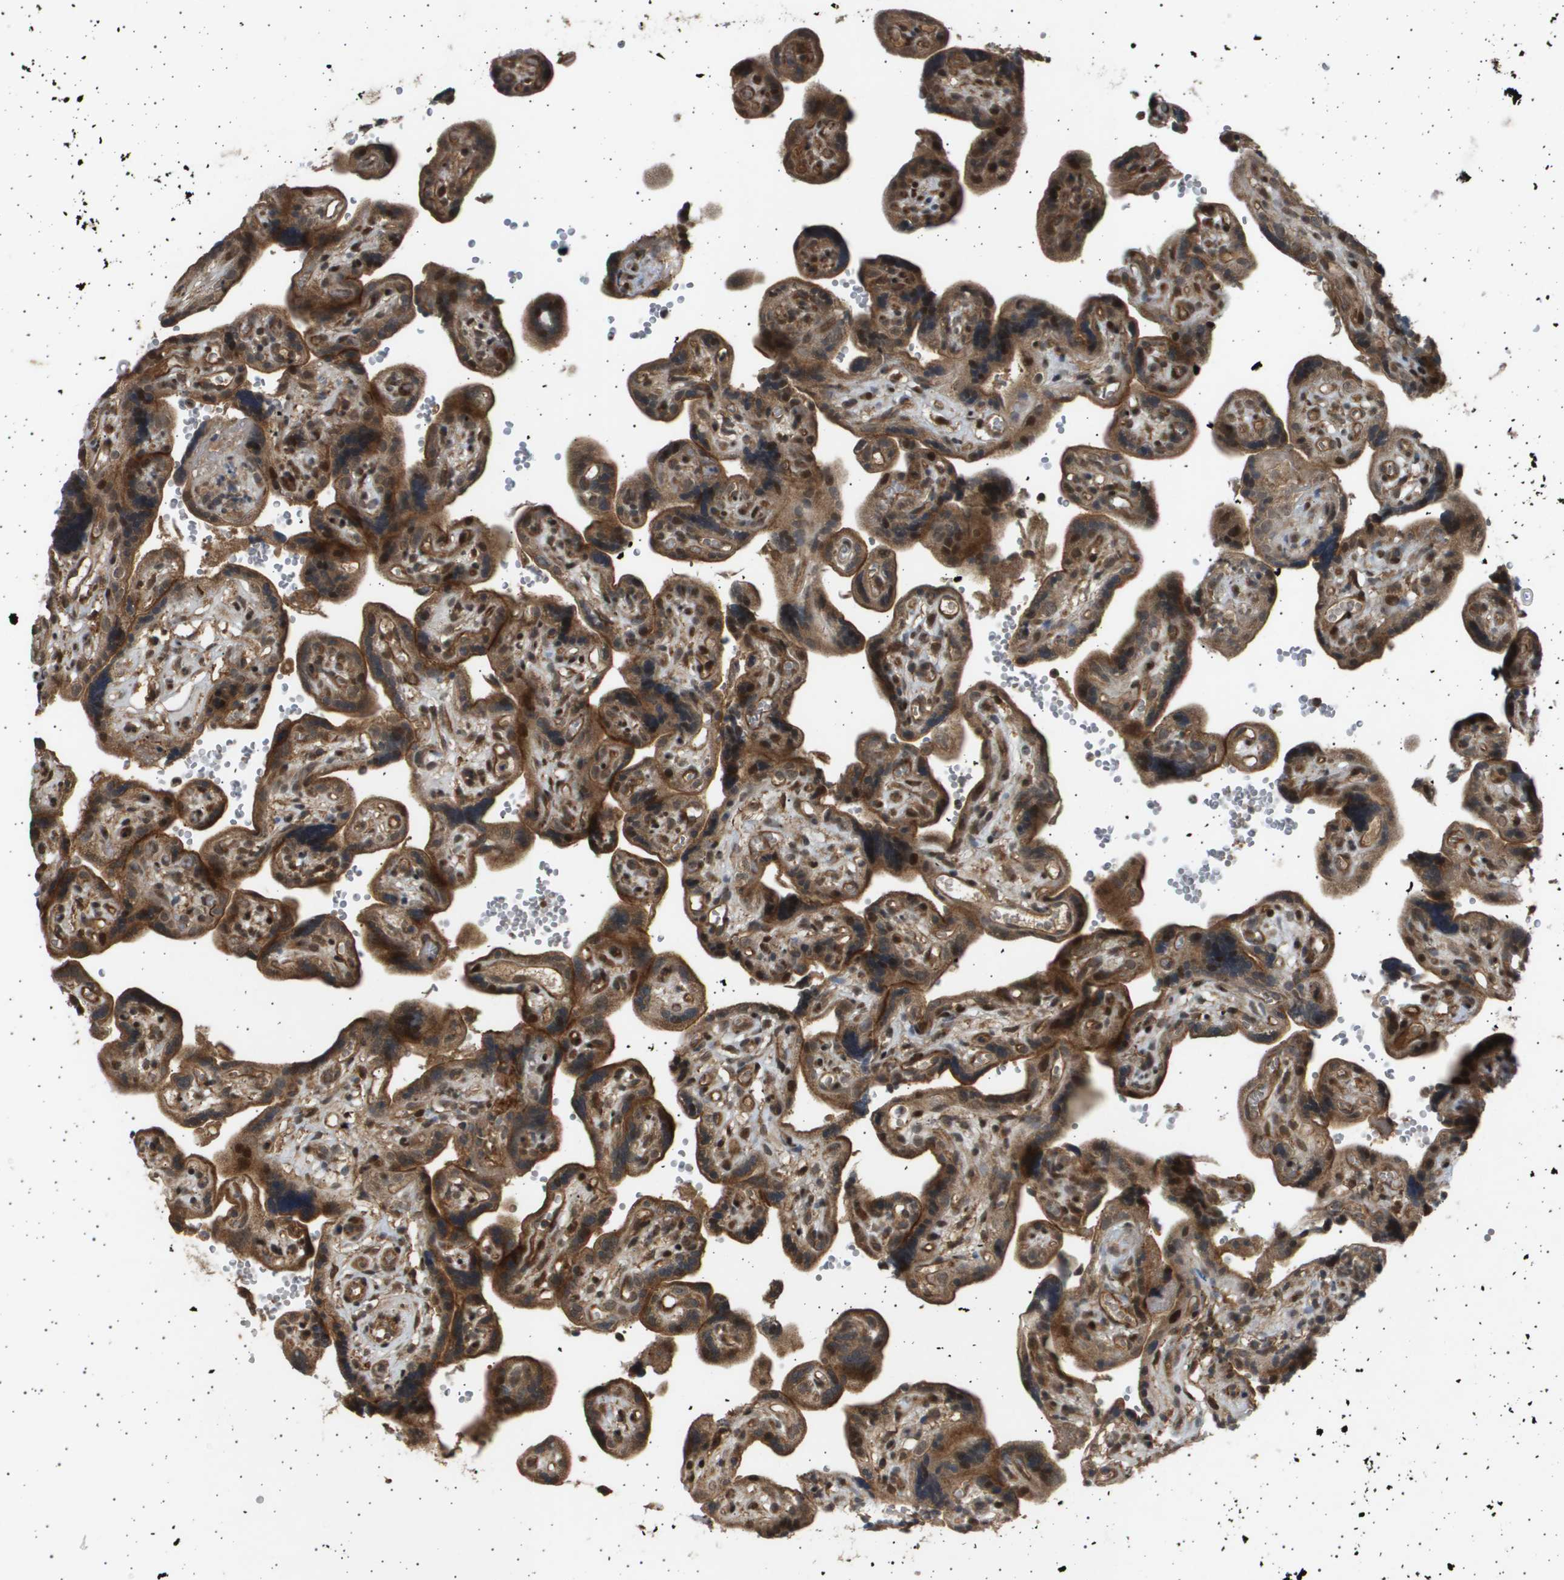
{"staining": {"intensity": "moderate", "quantity": ">75%", "location": "cytoplasmic/membranous"}, "tissue": "placenta", "cell_type": "Decidual cells", "image_type": "normal", "snomed": [{"axis": "morphology", "description": "Normal tissue, NOS"}, {"axis": "topography", "description": "Placenta"}], "caption": "Brown immunohistochemical staining in benign human placenta reveals moderate cytoplasmic/membranous expression in approximately >75% of decidual cells.", "gene": "TNRC6A", "patient": {"sex": "female", "age": 30}}